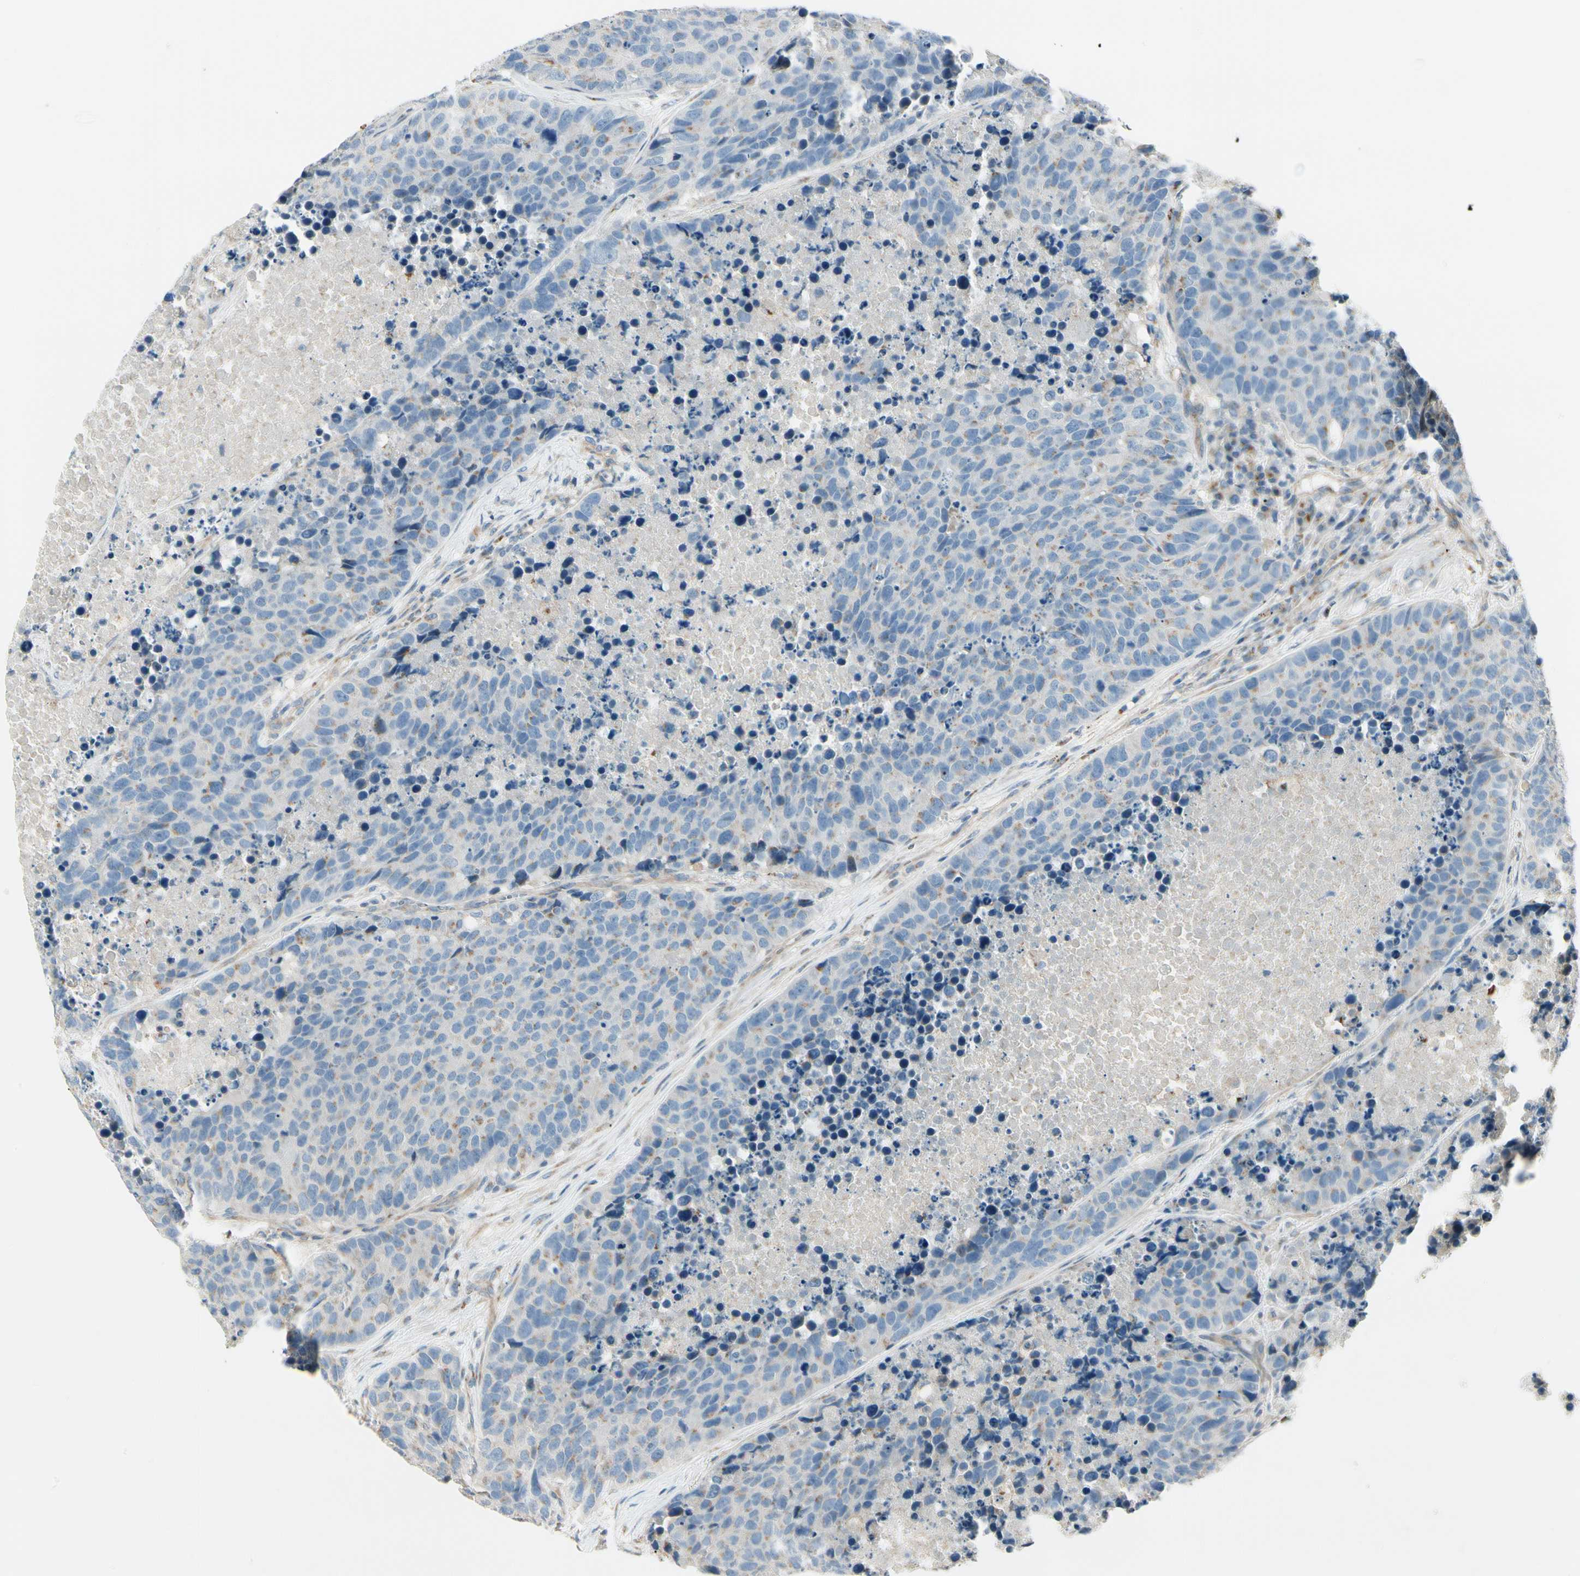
{"staining": {"intensity": "weak", "quantity": "<25%", "location": "cytoplasmic/membranous"}, "tissue": "carcinoid", "cell_type": "Tumor cells", "image_type": "cancer", "snomed": [{"axis": "morphology", "description": "Carcinoid, malignant, NOS"}, {"axis": "topography", "description": "Lung"}], "caption": "This is an IHC image of human carcinoid (malignant). There is no expression in tumor cells.", "gene": "ABCA3", "patient": {"sex": "male", "age": 60}}